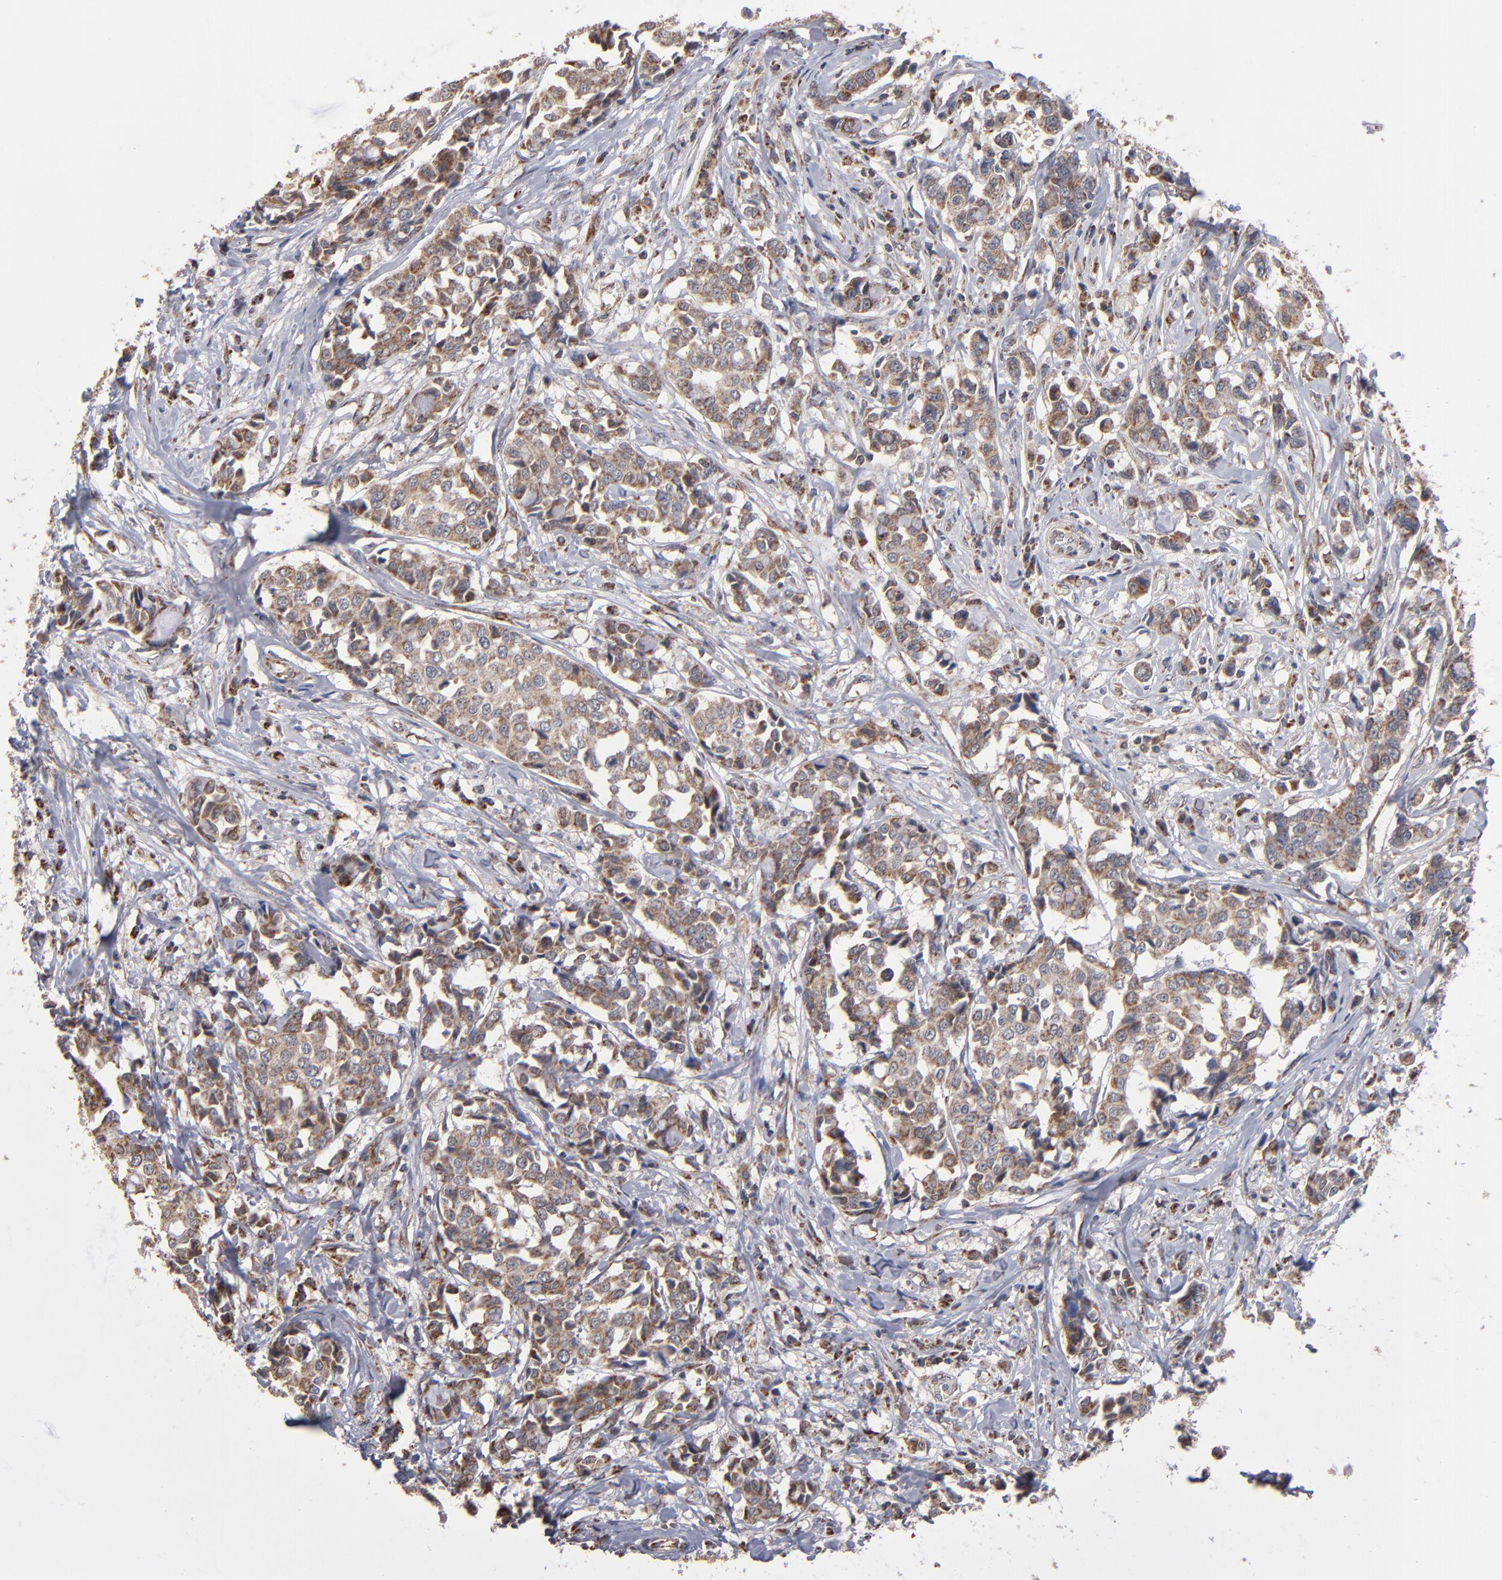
{"staining": {"intensity": "moderate", "quantity": ">75%", "location": "cytoplasmic/membranous"}, "tissue": "breast cancer", "cell_type": "Tumor cells", "image_type": "cancer", "snomed": [{"axis": "morphology", "description": "Duct carcinoma"}, {"axis": "topography", "description": "Breast"}], "caption": "Moderate cytoplasmic/membranous expression for a protein is identified in about >75% of tumor cells of breast cancer using immunohistochemistry (IHC).", "gene": "MIPOL1", "patient": {"sex": "female", "age": 27}}